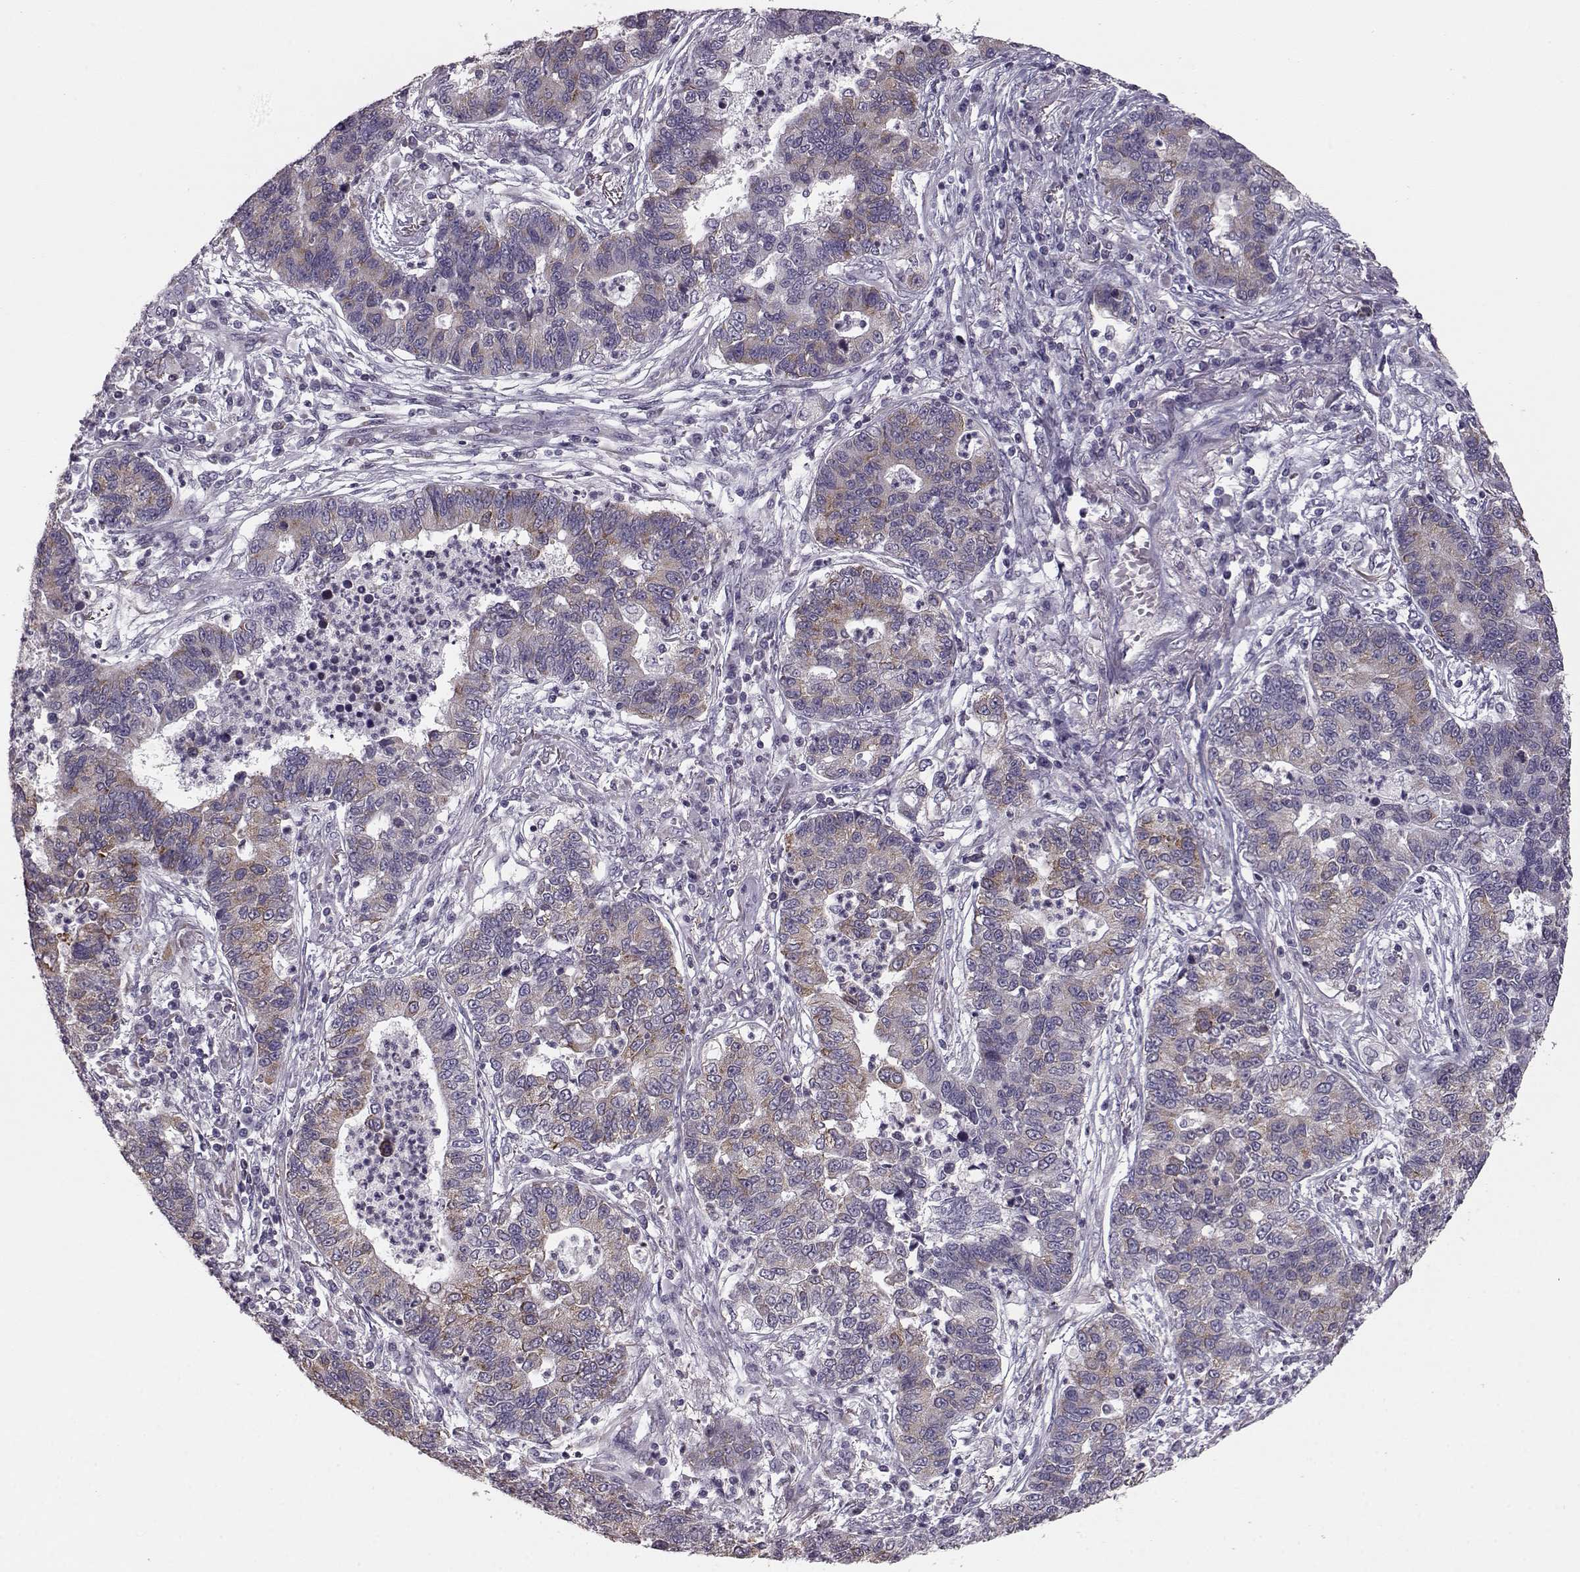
{"staining": {"intensity": "weak", "quantity": "25%-75%", "location": "cytoplasmic/membranous"}, "tissue": "lung cancer", "cell_type": "Tumor cells", "image_type": "cancer", "snomed": [{"axis": "morphology", "description": "Adenocarcinoma, NOS"}, {"axis": "topography", "description": "Lung"}], "caption": "Lung cancer stained for a protein (brown) displays weak cytoplasmic/membranous positive positivity in approximately 25%-75% of tumor cells.", "gene": "ELOVL5", "patient": {"sex": "female", "age": 57}}